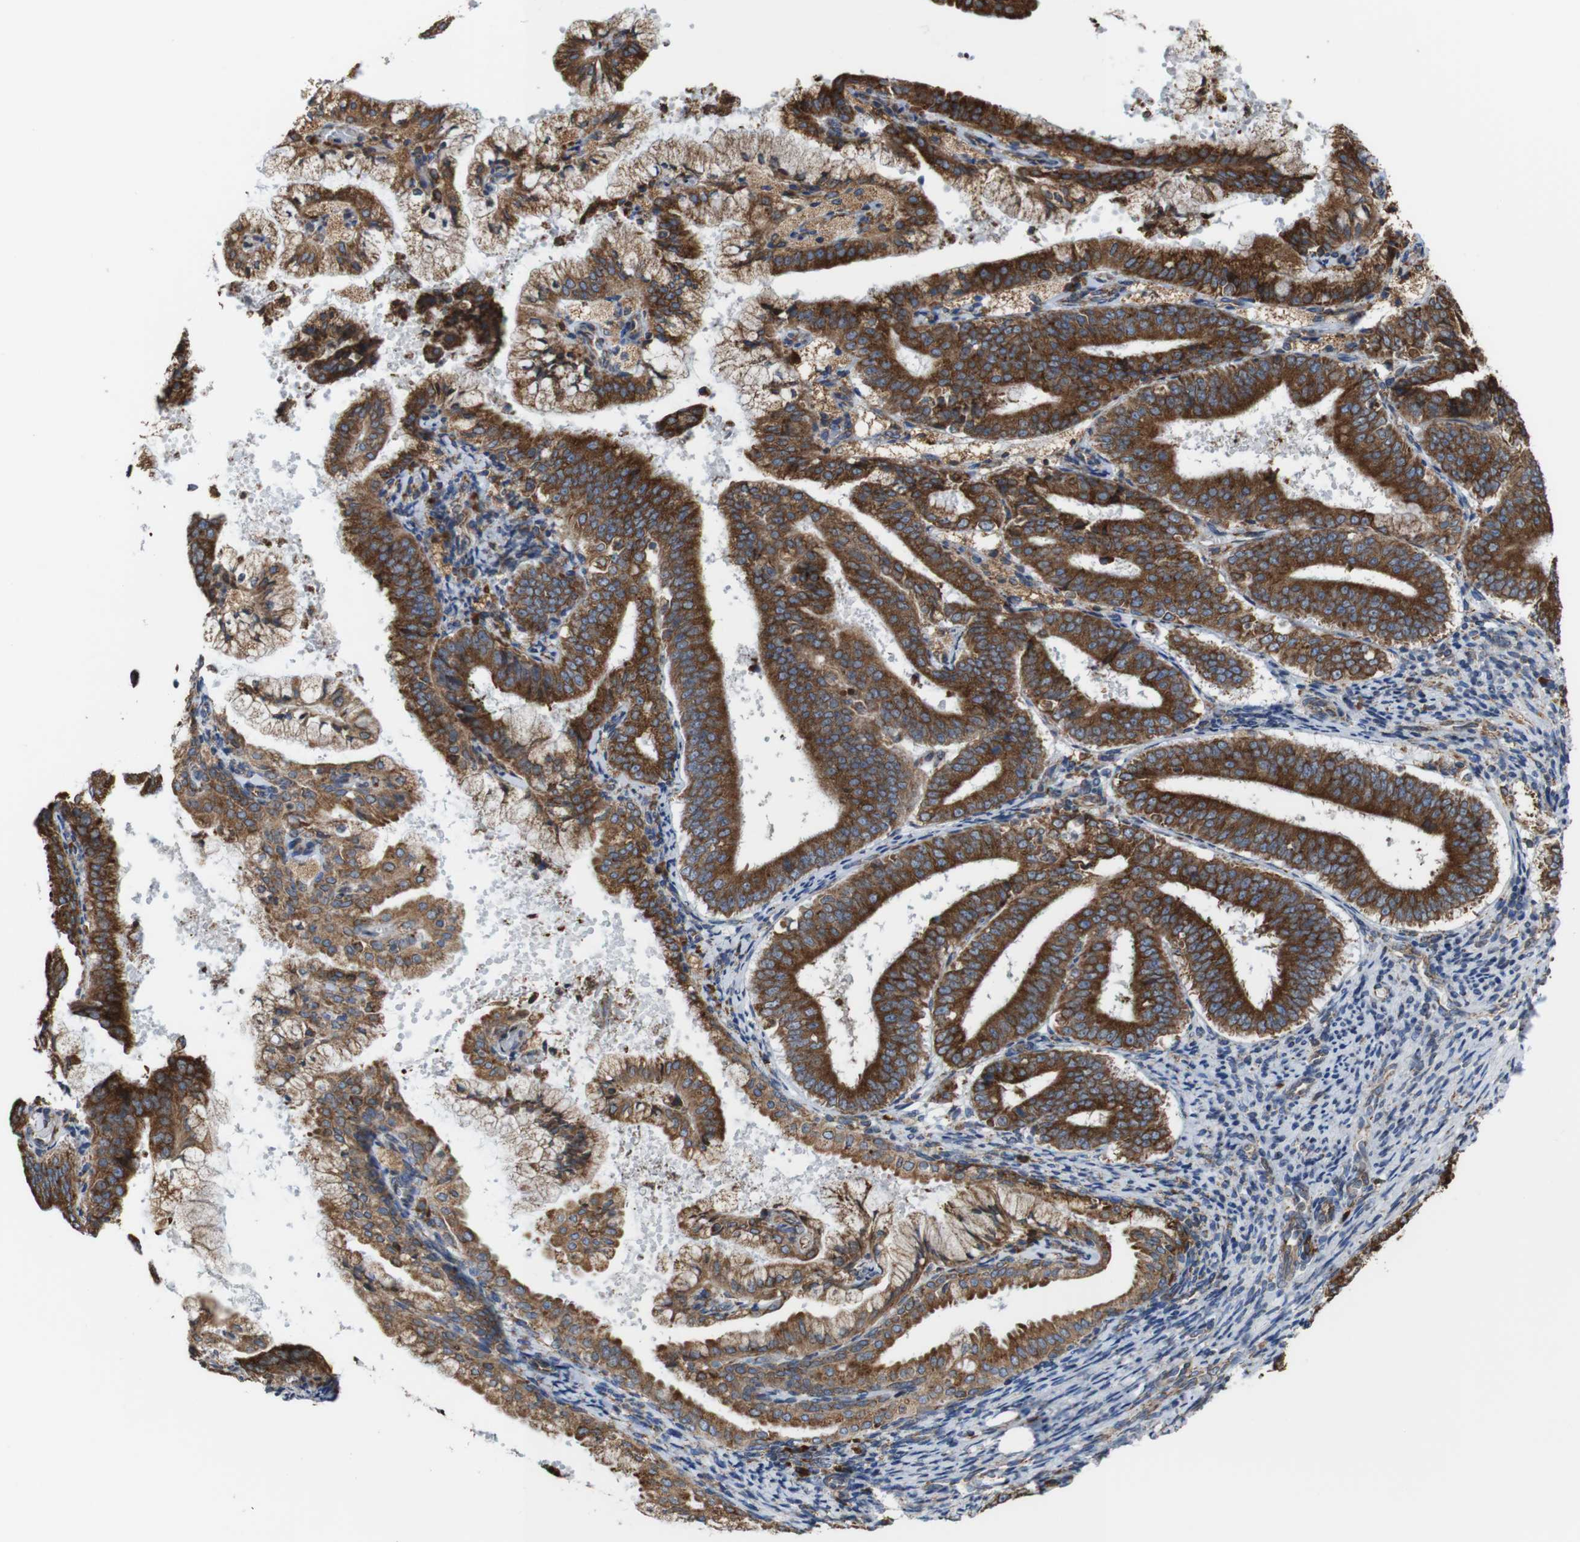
{"staining": {"intensity": "strong", "quantity": ">75%", "location": "cytoplasmic/membranous"}, "tissue": "endometrial cancer", "cell_type": "Tumor cells", "image_type": "cancer", "snomed": [{"axis": "morphology", "description": "Adenocarcinoma, NOS"}, {"axis": "topography", "description": "Endometrium"}], "caption": "Immunohistochemistry of human endometrial cancer exhibits high levels of strong cytoplasmic/membranous staining in approximately >75% of tumor cells.", "gene": "UGGT1", "patient": {"sex": "female", "age": 63}}